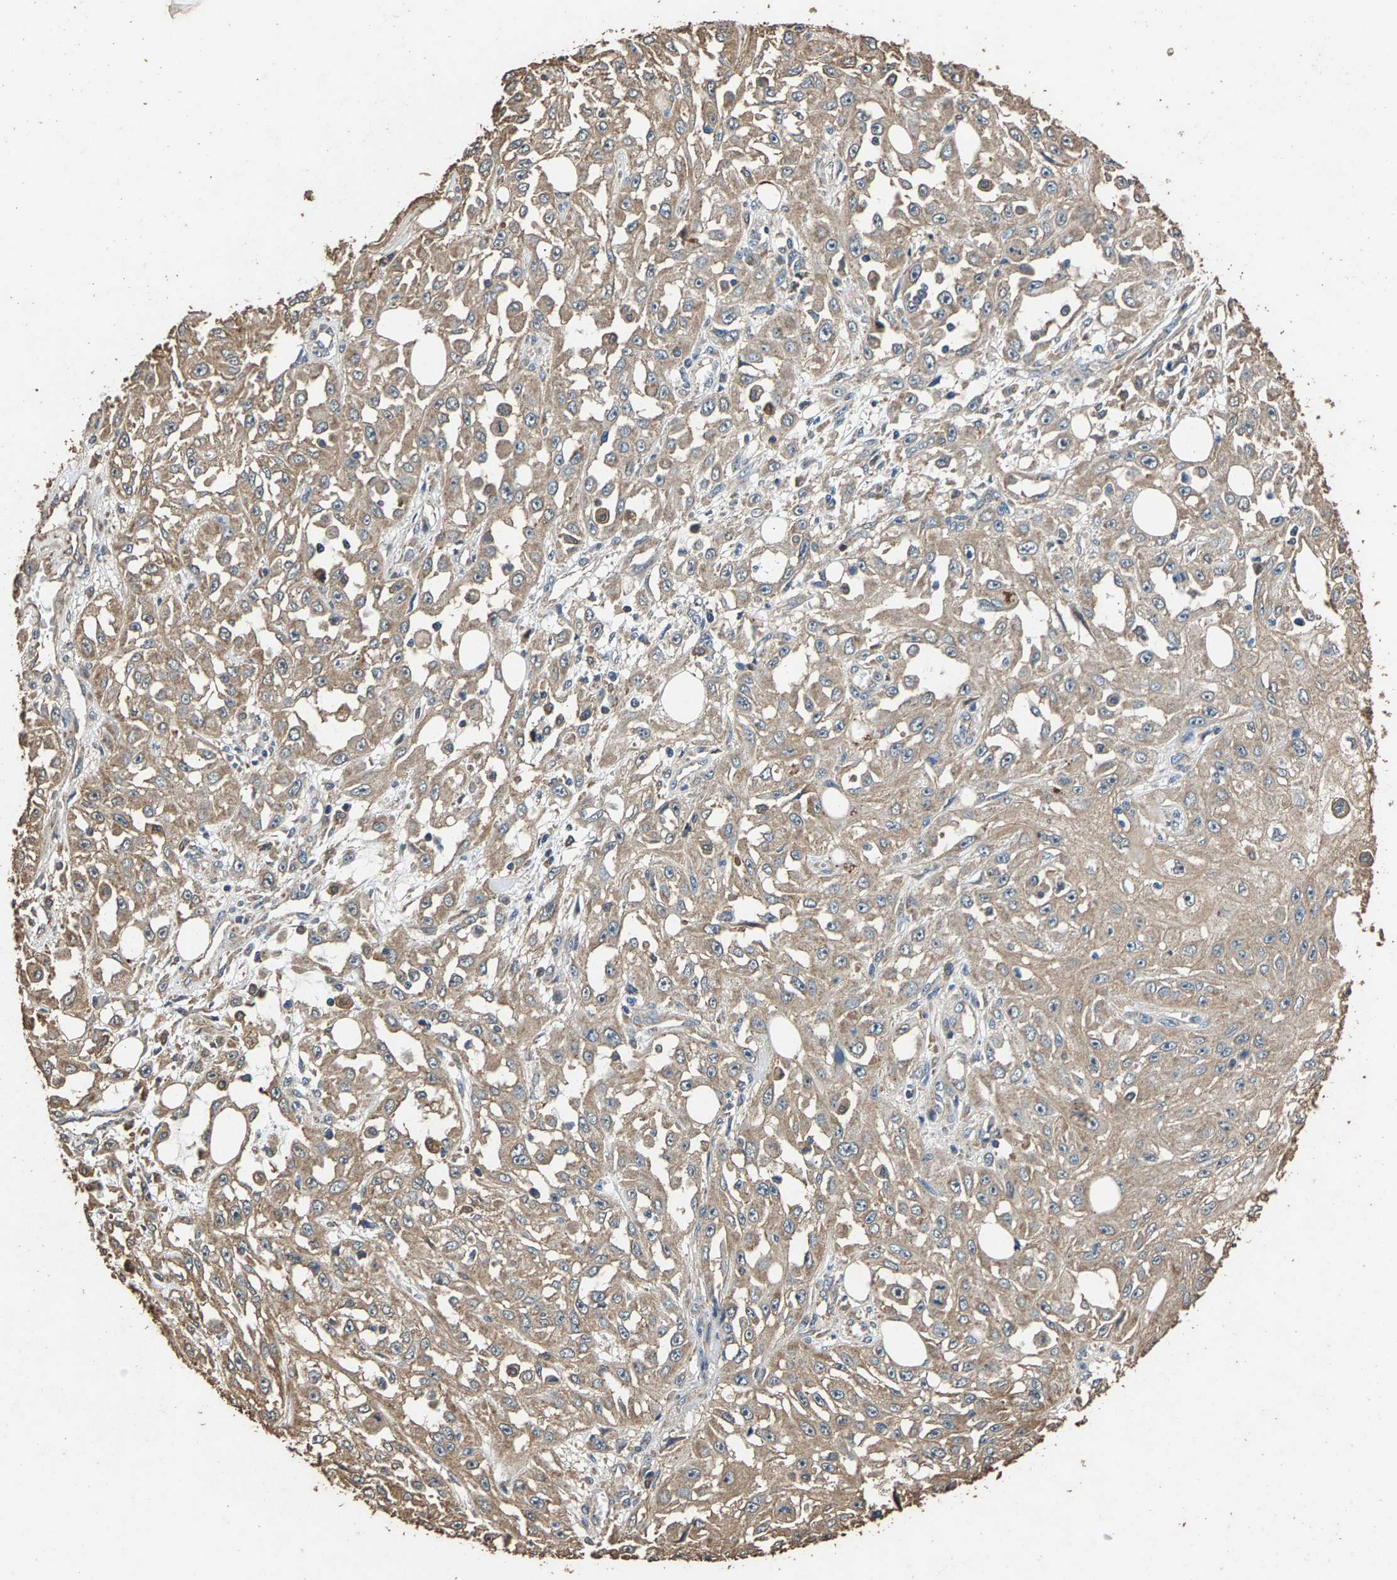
{"staining": {"intensity": "weak", "quantity": ">75%", "location": "cytoplasmic/membranous"}, "tissue": "skin cancer", "cell_type": "Tumor cells", "image_type": "cancer", "snomed": [{"axis": "morphology", "description": "Squamous cell carcinoma, NOS"}, {"axis": "morphology", "description": "Squamous cell carcinoma, metastatic, NOS"}, {"axis": "topography", "description": "Skin"}, {"axis": "topography", "description": "Lymph node"}], "caption": "IHC photomicrograph of neoplastic tissue: human squamous cell carcinoma (skin) stained using immunohistochemistry (IHC) displays low levels of weak protein expression localized specifically in the cytoplasmic/membranous of tumor cells, appearing as a cytoplasmic/membranous brown color.", "gene": "MRPL27", "patient": {"sex": "male", "age": 75}}